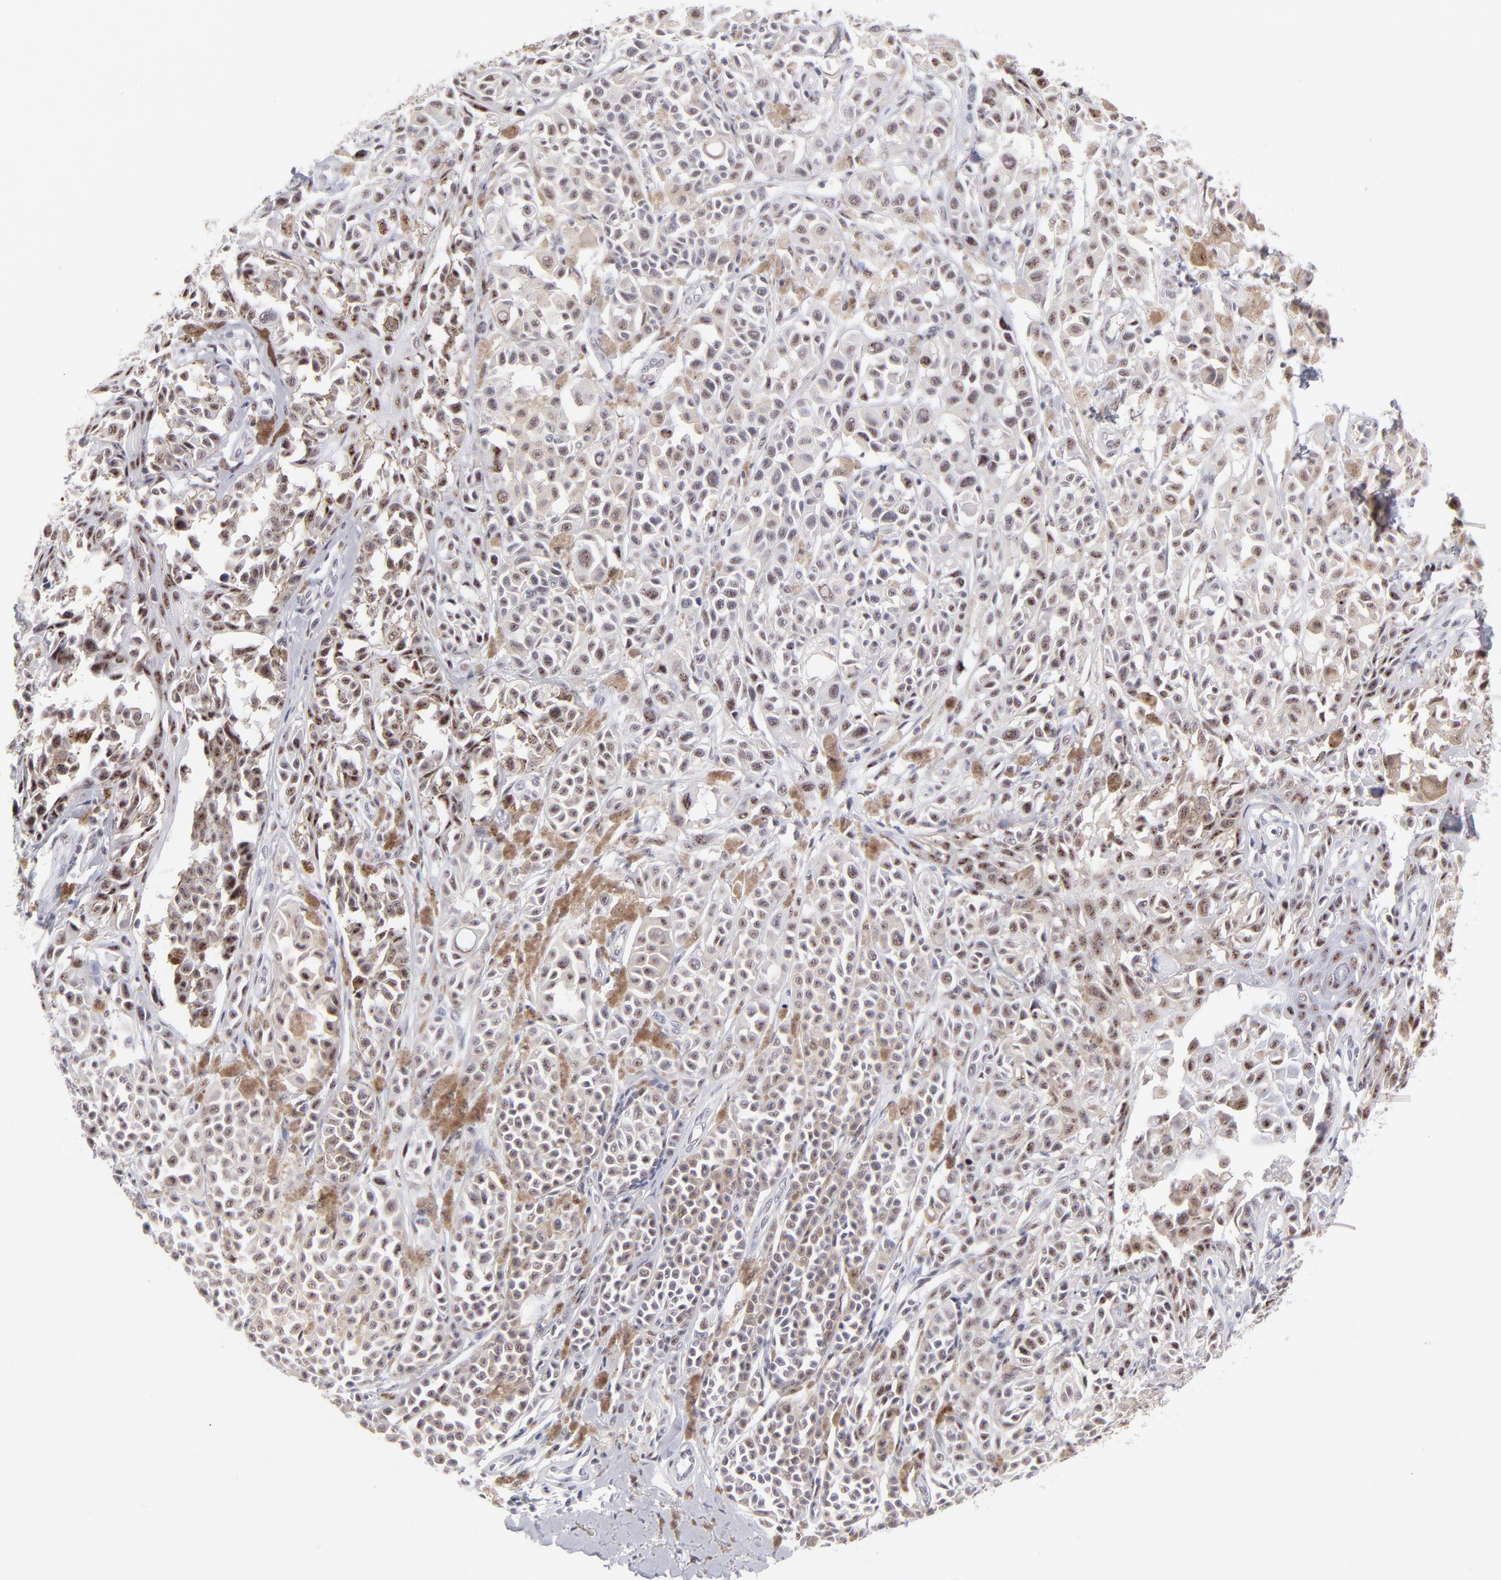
{"staining": {"intensity": "weak", "quantity": ">75%", "location": "cytoplasmic/membranous,nuclear"}, "tissue": "melanoma", "cell_type": "Tumor cells", "image_type": "cancer", "snomed": [{"axis": "morphology", "description": "Malignant melanoma, NOS"}, {"axis": "topography", "description": "Skin"}], "caption": "The micrograph displays a brown stain indicating the presence of a protein in the cytoplasmic/membranous and nuclear of tumor cells in melanoma.", "gene": "CDC25C", "patient": {"sex": "female", "age": 38}}